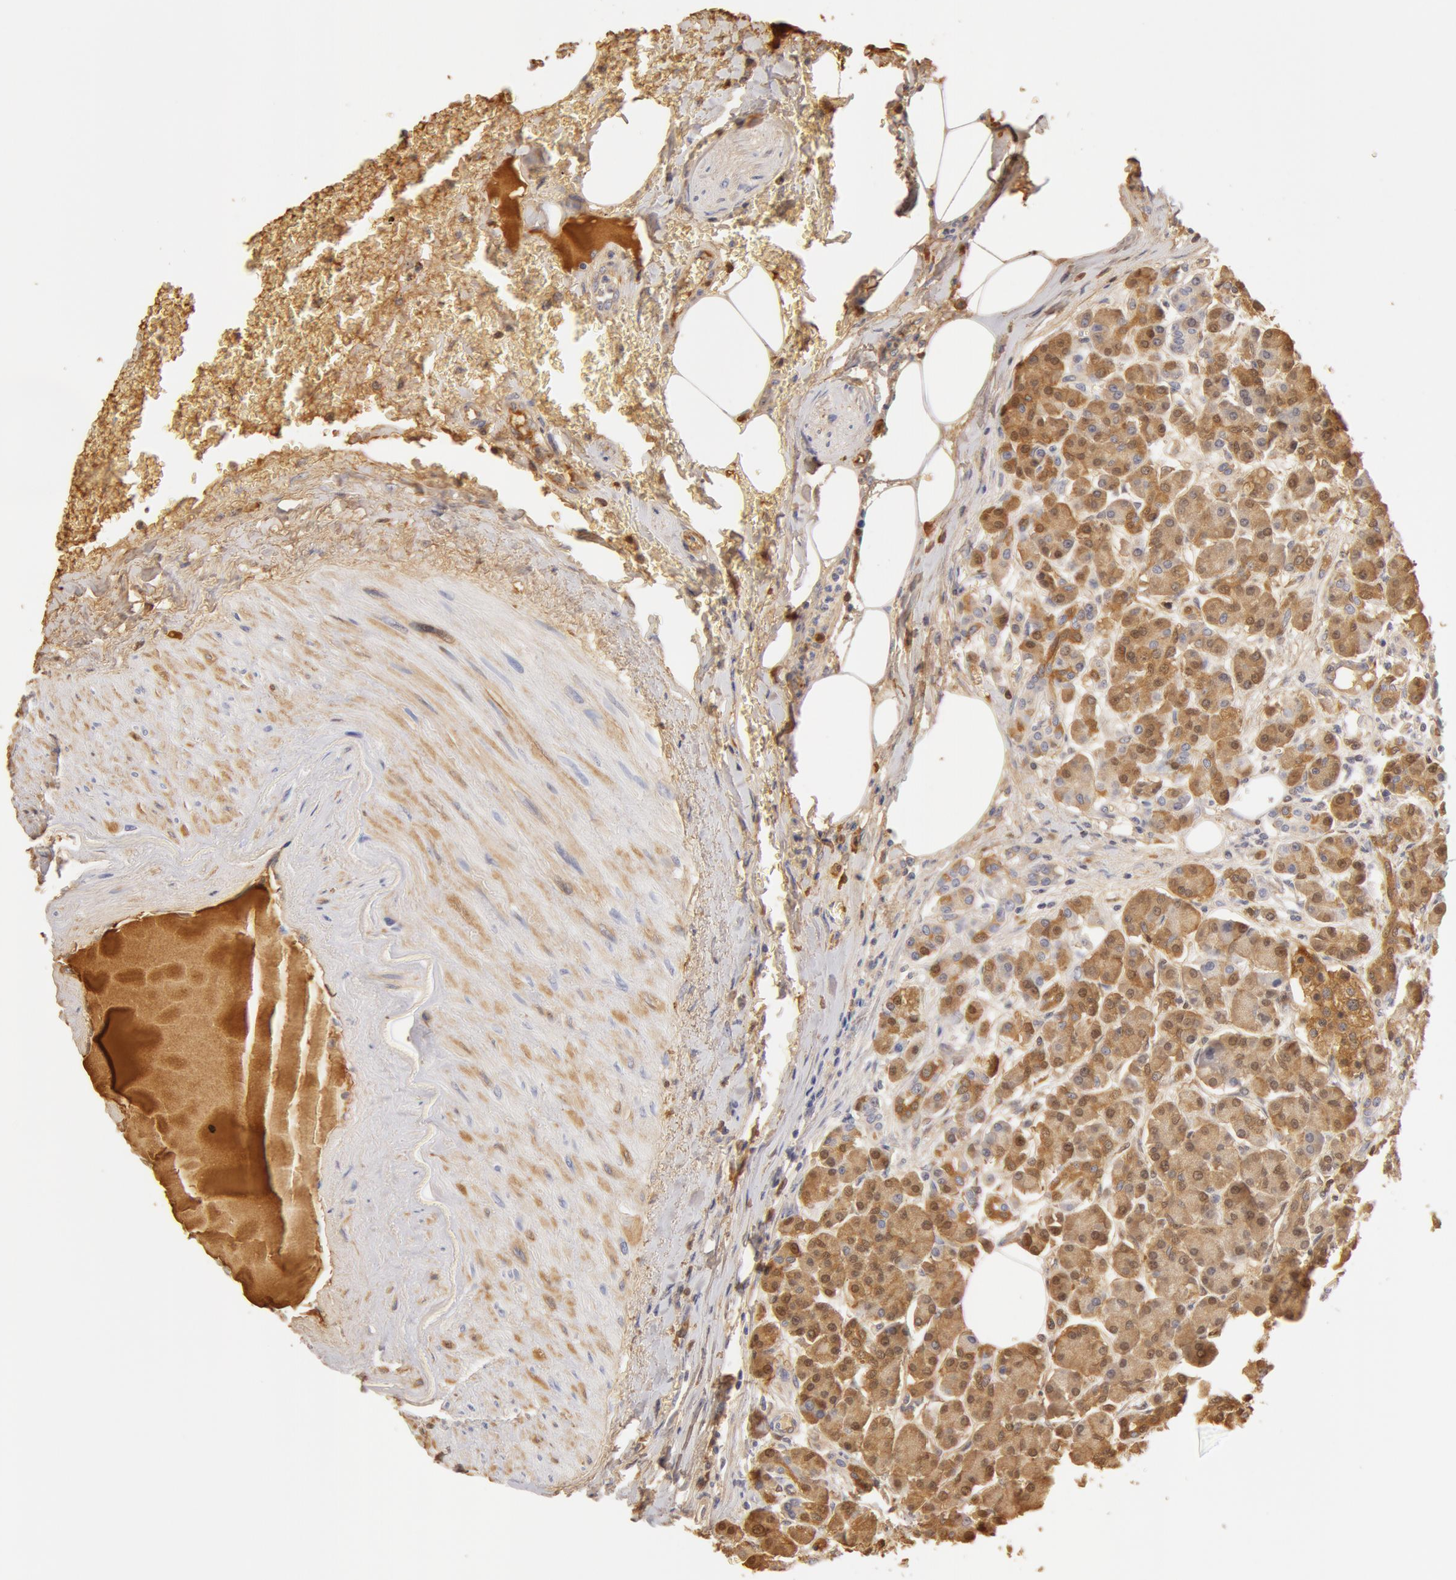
{"staining": {"intensity": "moderate", "quantity": "25%-75%", "location": "cytoplasmic/membranous,nuclear"}, "tissue": "pancreas", "cell_type": "Exocrine glandular cells", "image_type": "normal", "snomed": [{"axis": "morphology", "description": "Normal tissue, NOS"}, {"axis": "topography", "description": "Pancreas"}], "caption": "Human pancreas stained with a brown dye demonstrates moderate cytoplasmic/membranous,nuclear positive staining in about 25%-75% of exocrine glandular cells.", "gene": "TF", "patient": {"sex": "female", "age": 73}}